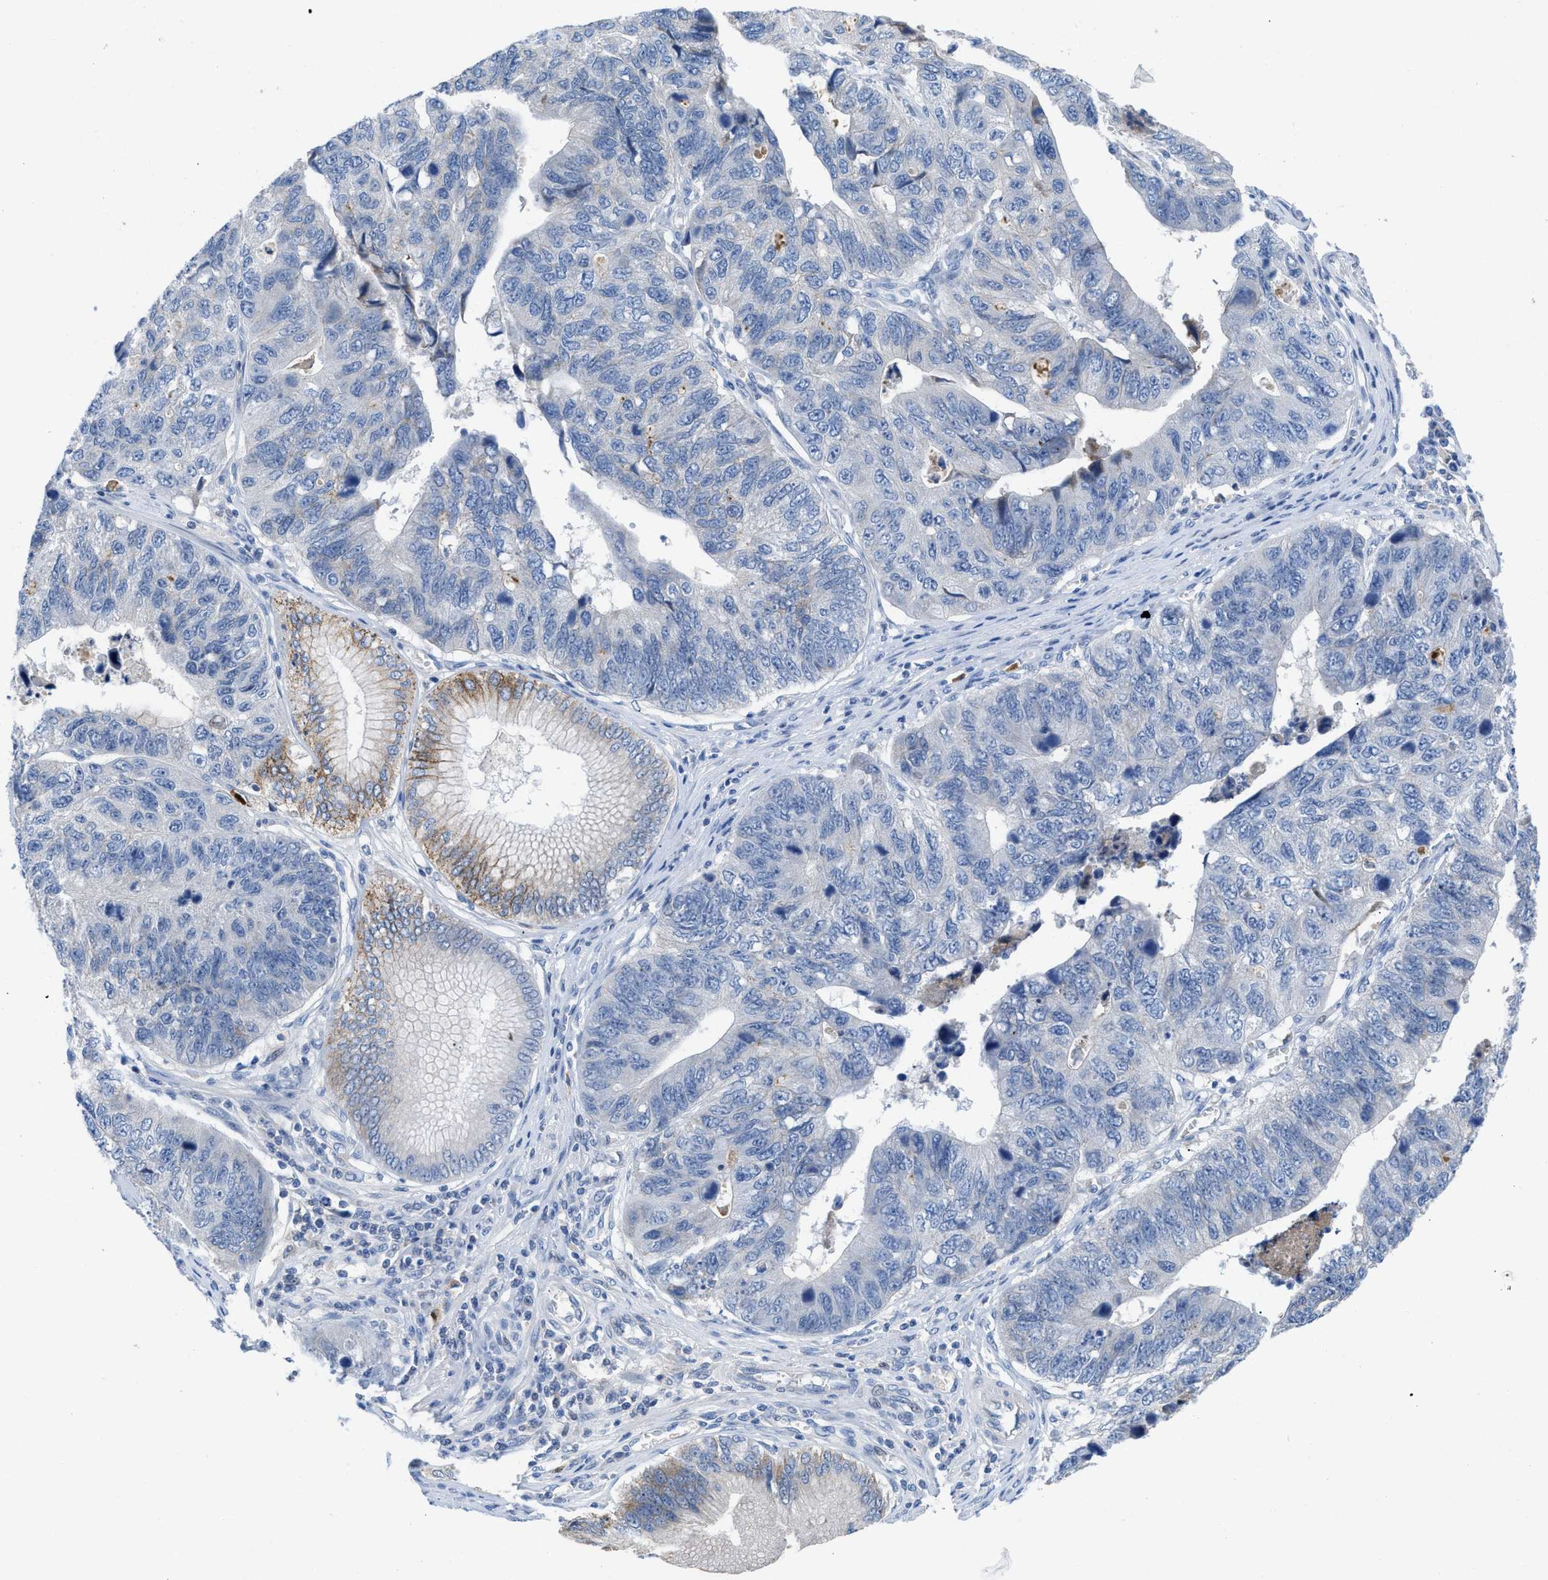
{"staining": {"intensity": "moderate", "quantity": "<25%", "location": "cytoplasmic/membranous"}, "tissue": "stomach cancer", "cell_type": "Tumor cells", "image_type": "cancer", "snomed": [{"axis": "morphology", "description": "Adenocarcinoma, NOS"}, {"axis": "topography", "description": "Stomach"}], "caption": "Immunohistochemistry (DAB (3,3'-diaminobenzidine)) staining of stomach adenocarcinoma displays moderate cytoplasmic/membranous protein positivity in about <25% of tumor cells.", "gene": "HPX", "patient": {"sex": "male", "age": 59}}